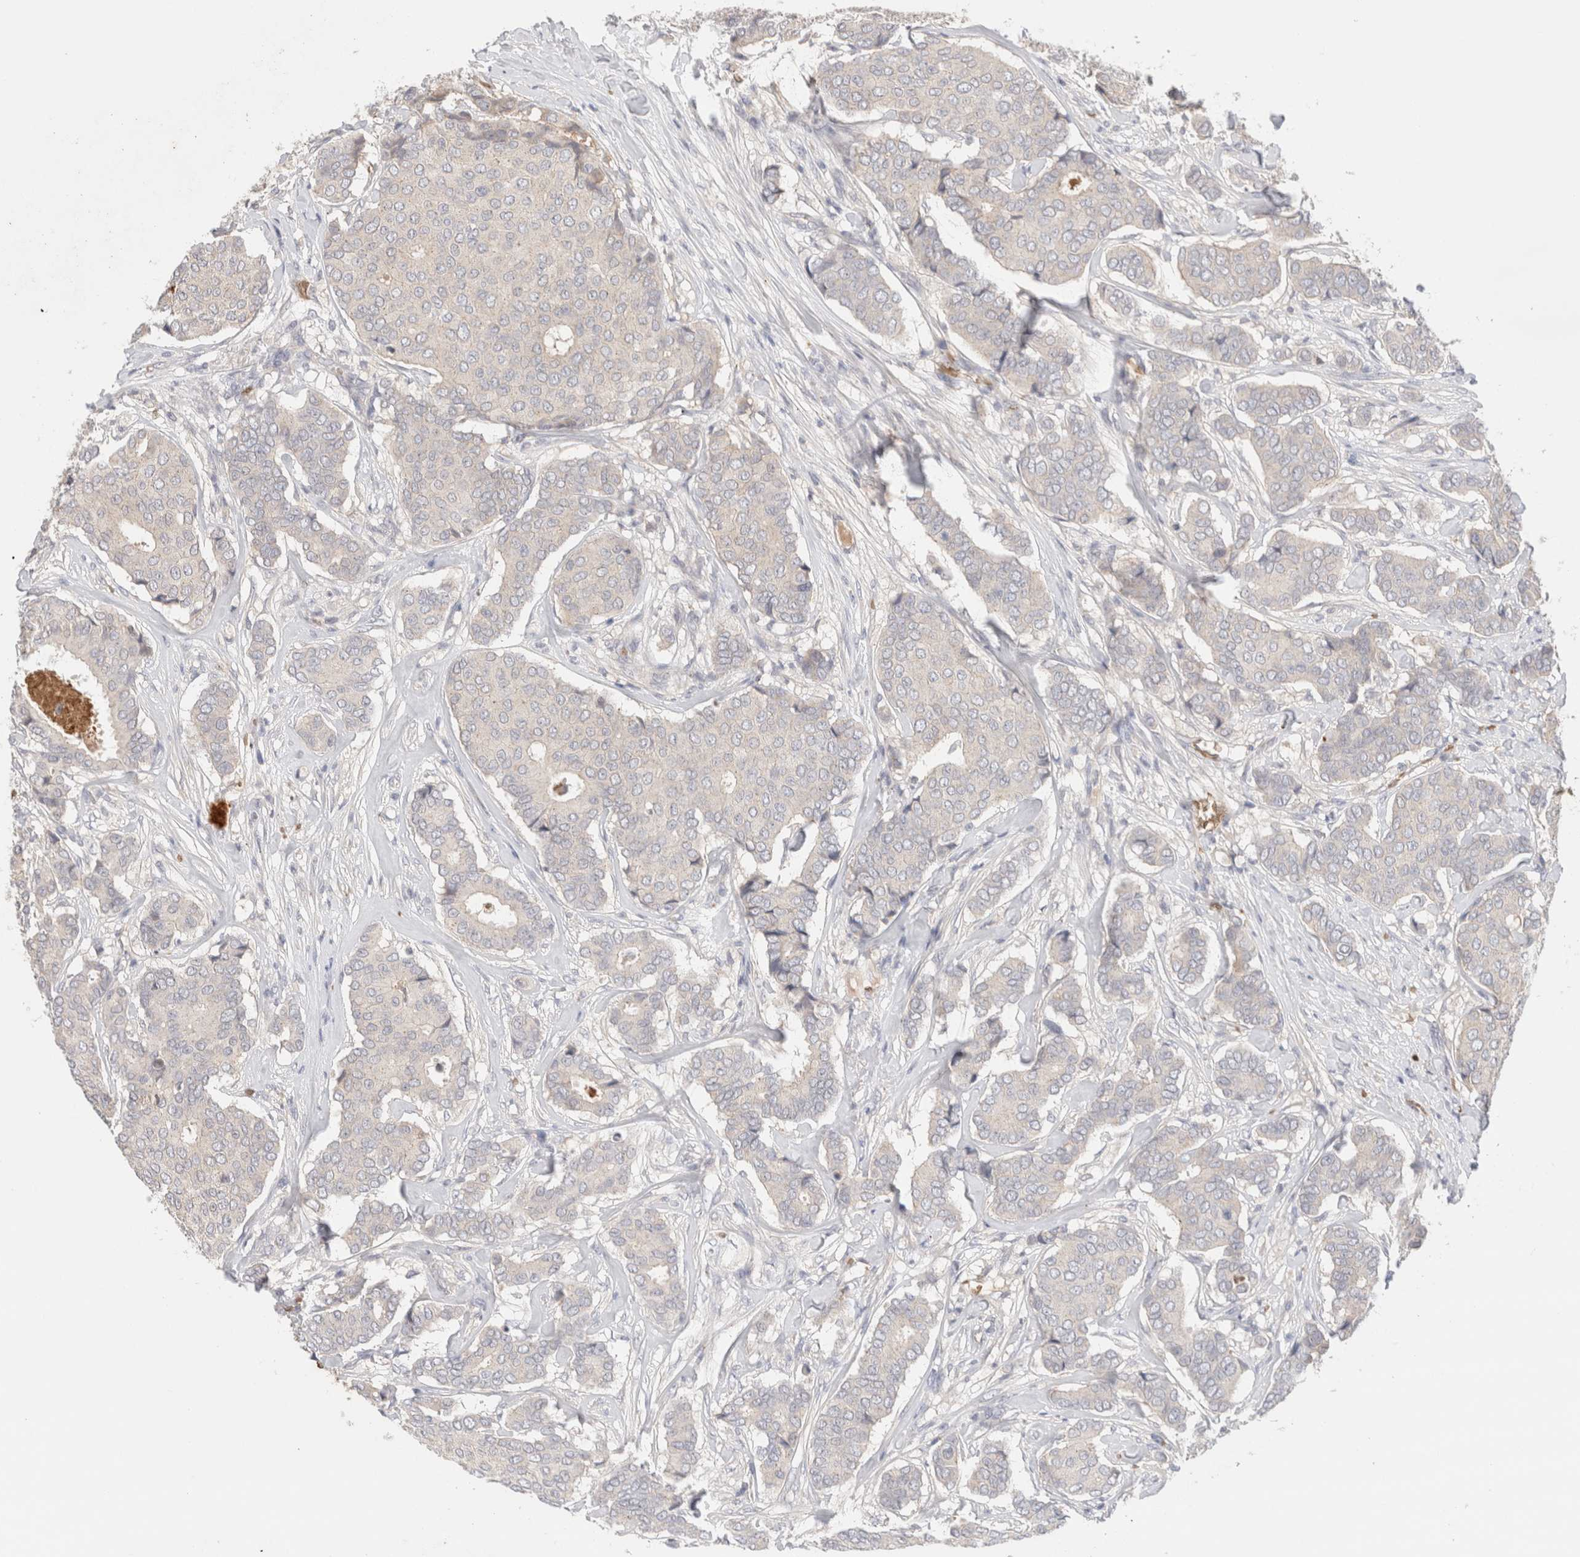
{"staining": {"intensity": "negative", "quantity": "none", "location": "none"}, "tissue": "breast cancer", "cell_type": "Tumor cells", "image_type": "cancer", "snomed": [{"axis": "morphology", "description": "Duct carcinoma"}, {"axis": "topography", "description": "Breast"}], "caption": "The image reveals no significant expression in tumor cells of infiltrating ductal carcinoma (breast).", "gene": "MST1", "patient": {"sex": "female", "age": 75}}